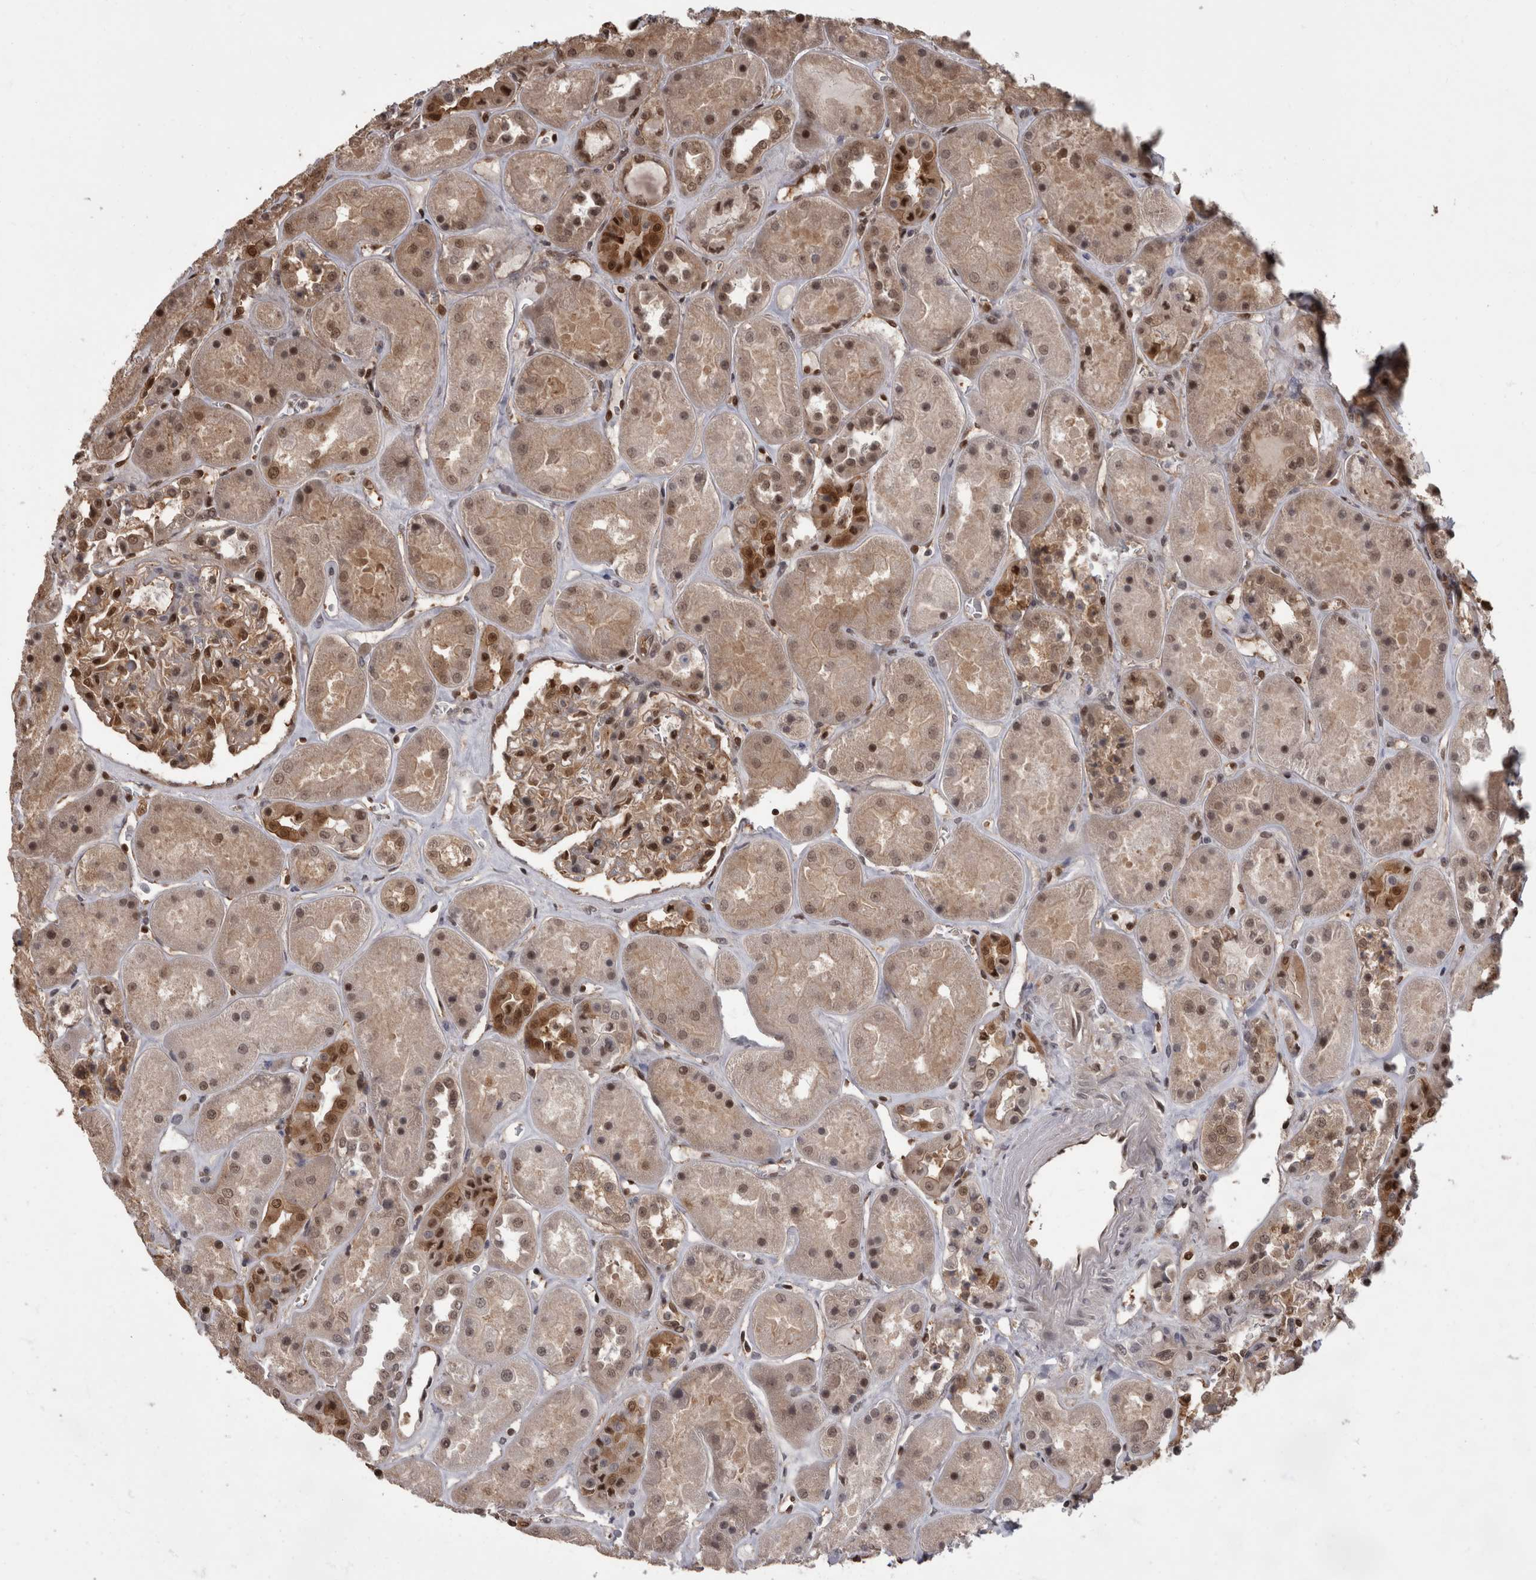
{"staining": {"intensity": "strong", "quantity": "25%-75%", "location": "cytoplasmic/membranous,nuclear"}, "tissue": "kidney", "cell_type": "Cells in glomeruli", "image_type": "normal", "snomed": [{"axis": "morphology", "description": "Normal tissue, NOS"}, {"axis": "topography", "description": "Kidney"}], "caption": "Strong cytoplasmic/membranous,nuclear staining is identified in approximately 25%-75% of cells in glomeruli in unremarkable kidney.", "gene": "AKT3", "patient": {"sex": "male", "age": 70}}